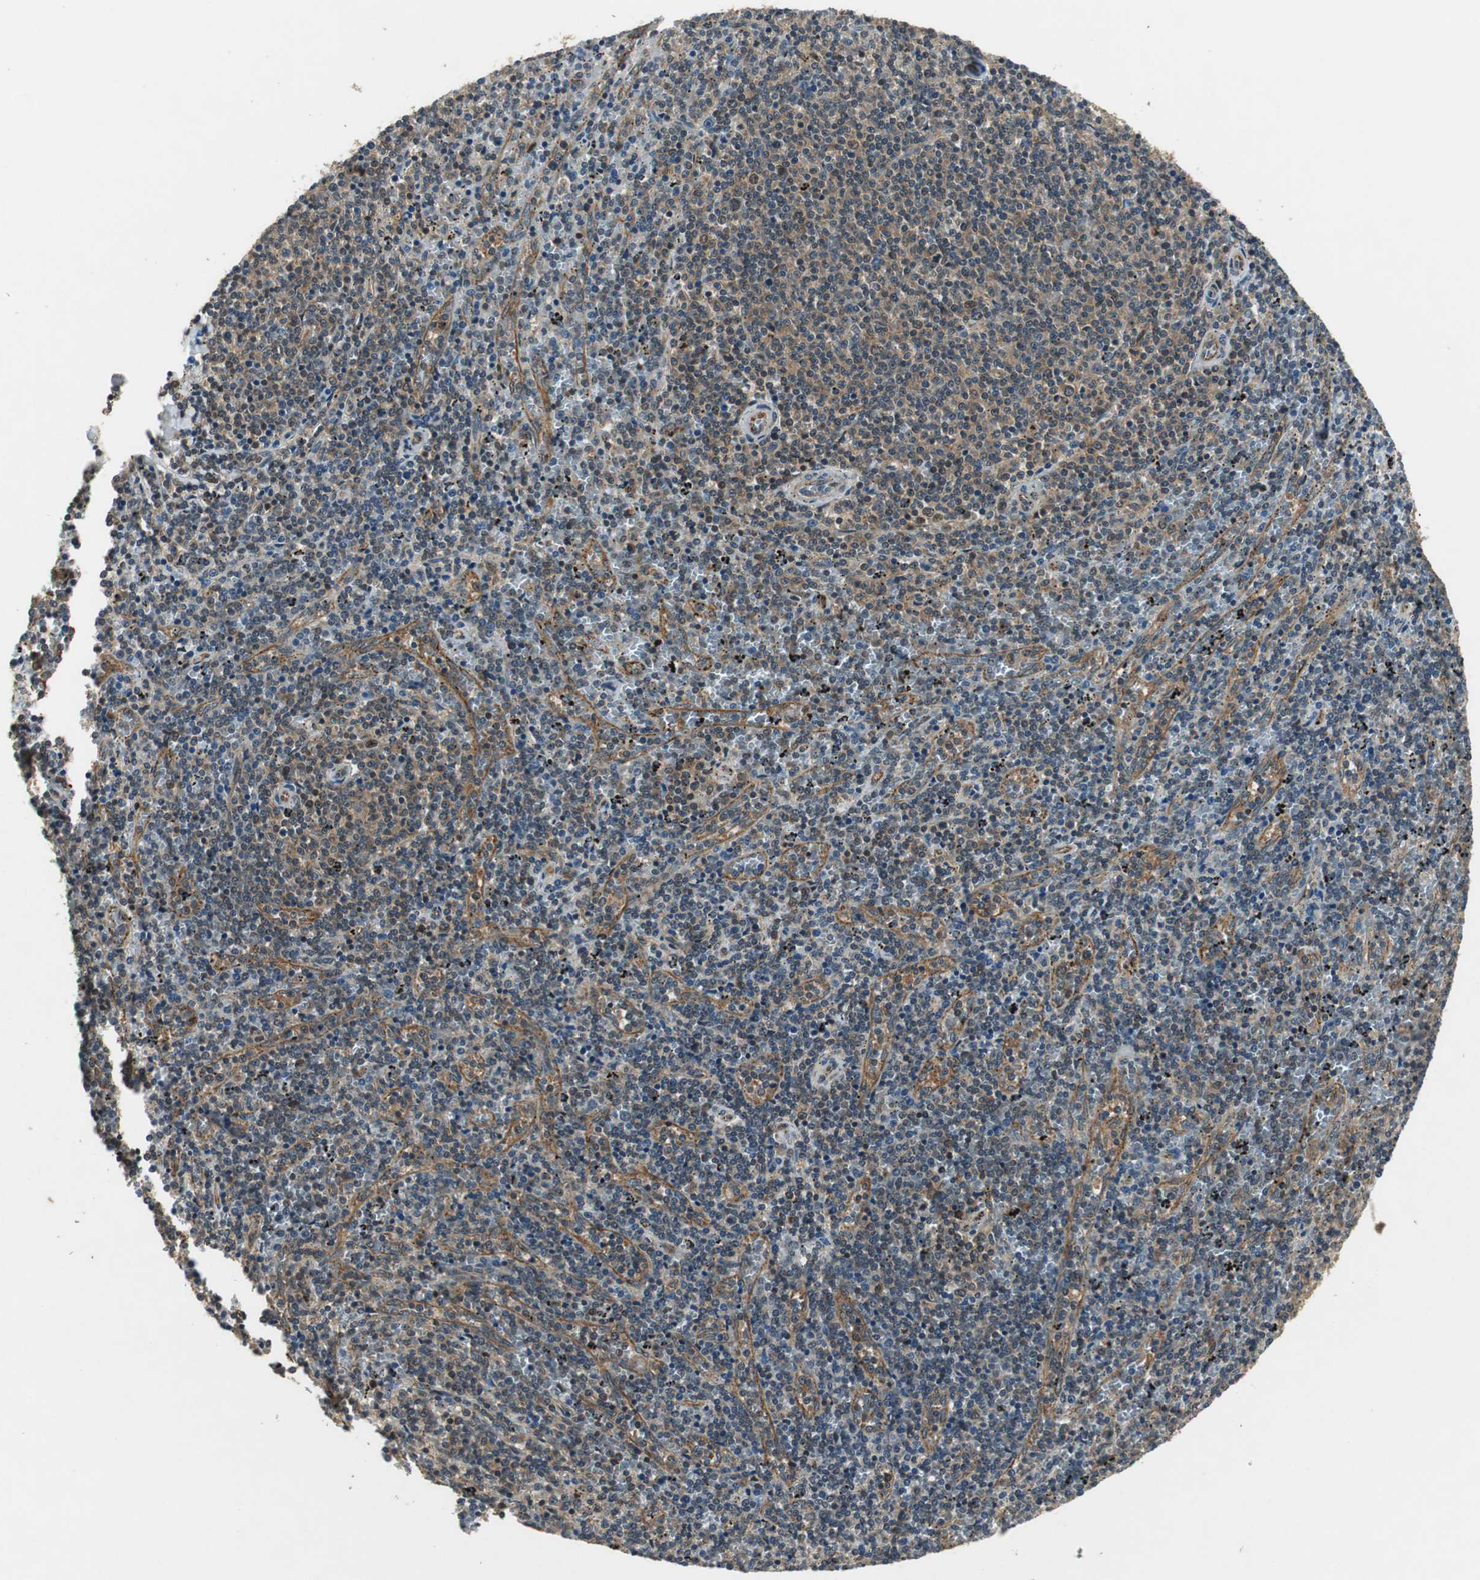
{"staining": {"intensity": "weak", "quantity": "25%-75%", "location": "cytoplasmic/membranous"}, "tissue": "lymphoma", "cell_type": "Tumor cells", "image_type": "cancer", "snomed": [{"axis": "morphology", "description": "Malignant lymphoma, non-Hodgkin's type, Low grade"}, {"axis": "topography", "description": "Spleen"}], "caption": "Brown immunohistochemical staining in malignant lymphoma, non-Hodgkin's type (low-grade) shows weak cytoplasmic/membranous staining in approximately 25%-75% of tumor cells.", "gene": "PSMB4", "patient": {"sex": "female", "age": 50}}